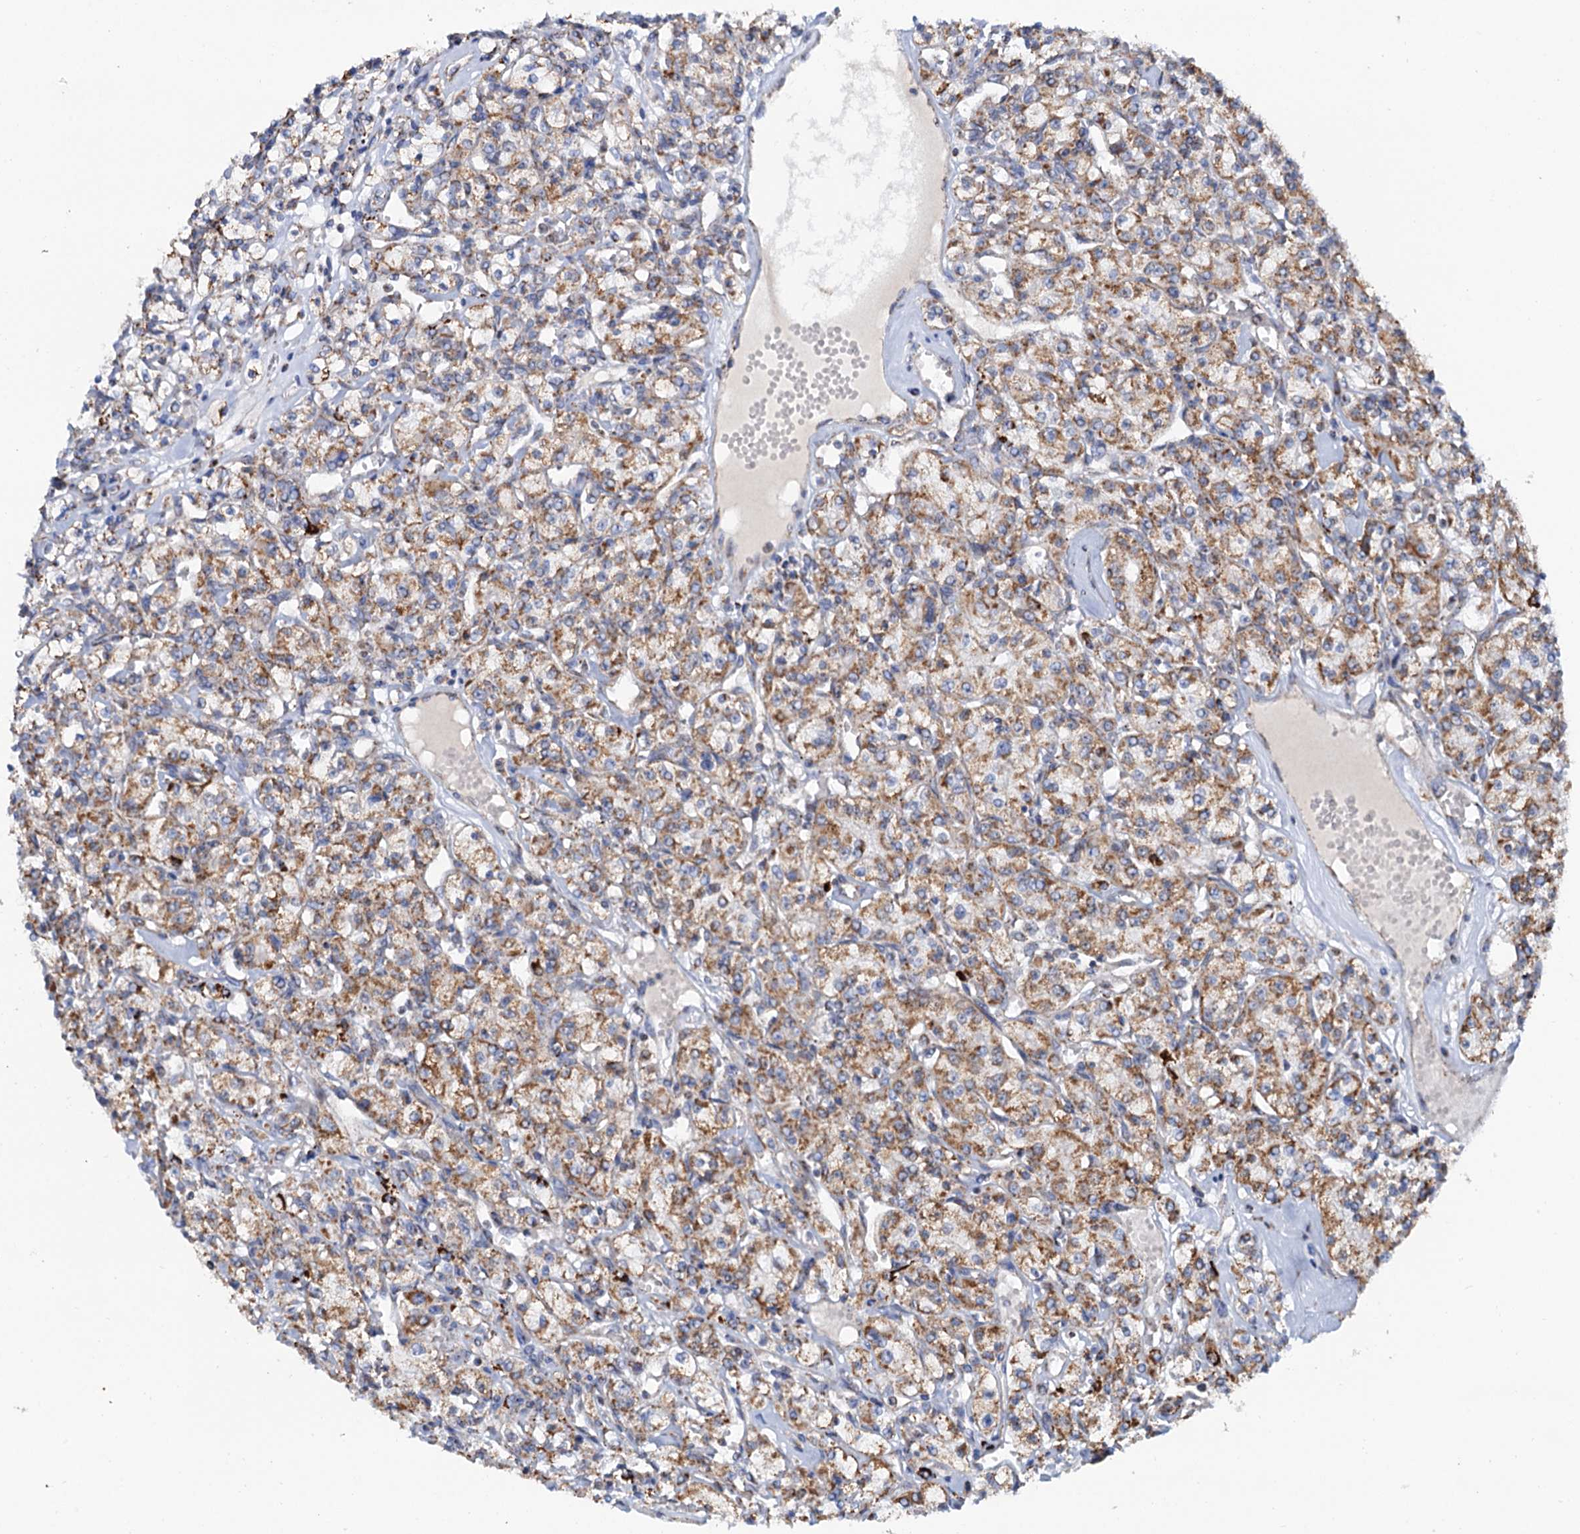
{"staining": {"intensity": "strong", "quantity": ">75%", "location": "cytoplasmic/membranous"}, "tissue": "renal cancer", "cell_type": "Tumor cells", "image_type": "cancer", "snomed": [{"axis": "morphology", "description": "Adenocarcinoma, NOS"}, {"axis": "topography", "description": "Kidney"}], "caption": "The histopathology image shows a brown stain indicating the presence of a protein in the cytoplasmic/membranous of tumor cells in renal cancer (adenocarcinoma). Nuclei are stained in blue.", "gene": "C2CD3", "patient": {"sex": "female", "age": 59}}